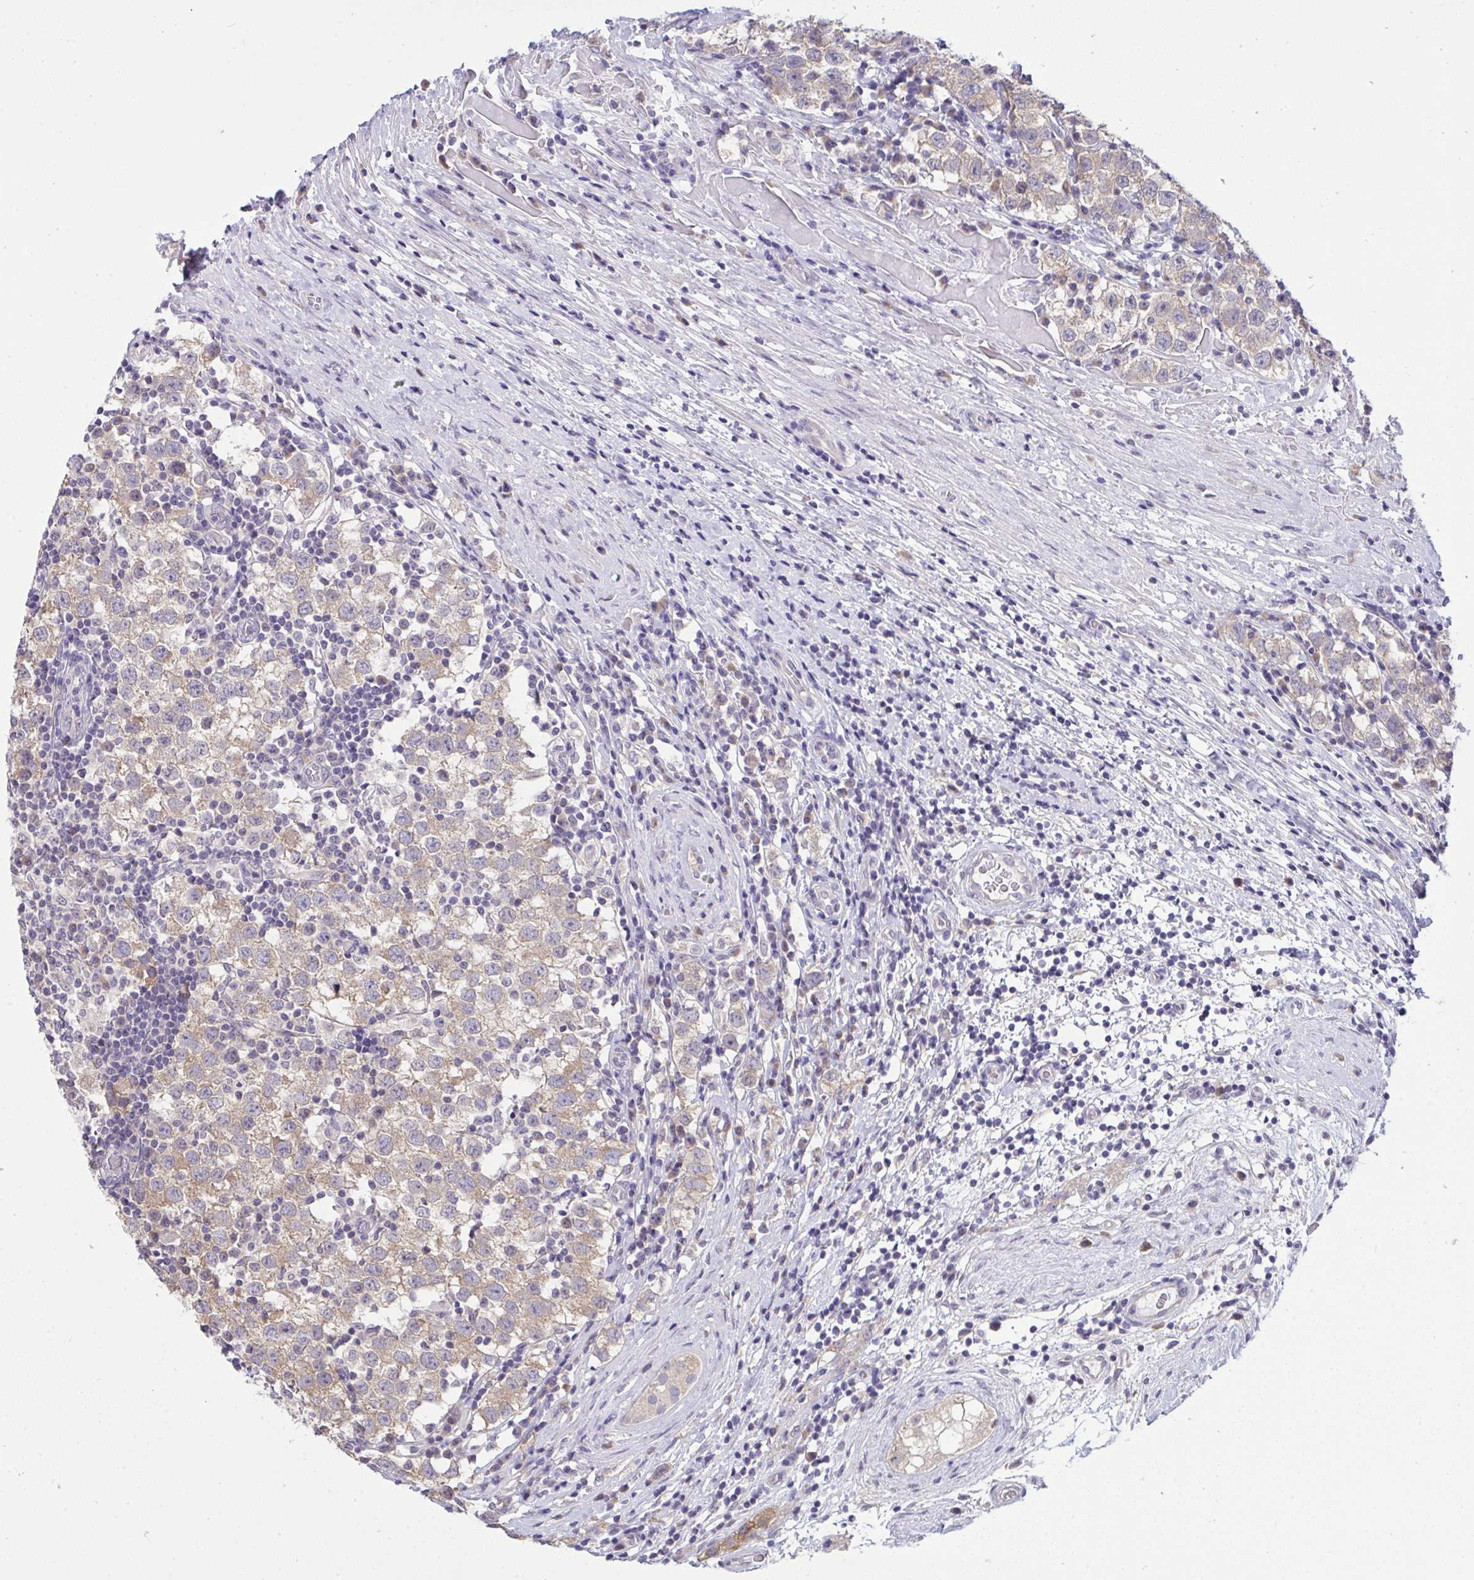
{"staining": {"intensity": "weak", "quantity": "25%-75%", "location": "cytoplasmic/membranous"}, "tissue": "testis cancer", "cell_type": "Tumor cells", "image_type": "cancer", "snomed": [{"axis": "morphology", "description": "Seminoma, NOS"}, {"axis": "topography", "description": "Testis"}], "caption": "Immunohistochemistry micrograph of neoplastic tissue: testis seminoma stained using IHC displays low levels of weak protein expression localized specifically in the cytoplasmic/membranous of tumor cells, appearing as a cytoplasmic/membranous brown color.", "gene": "TMEM41A", "patient": {"sex": "male", "age": 34}}